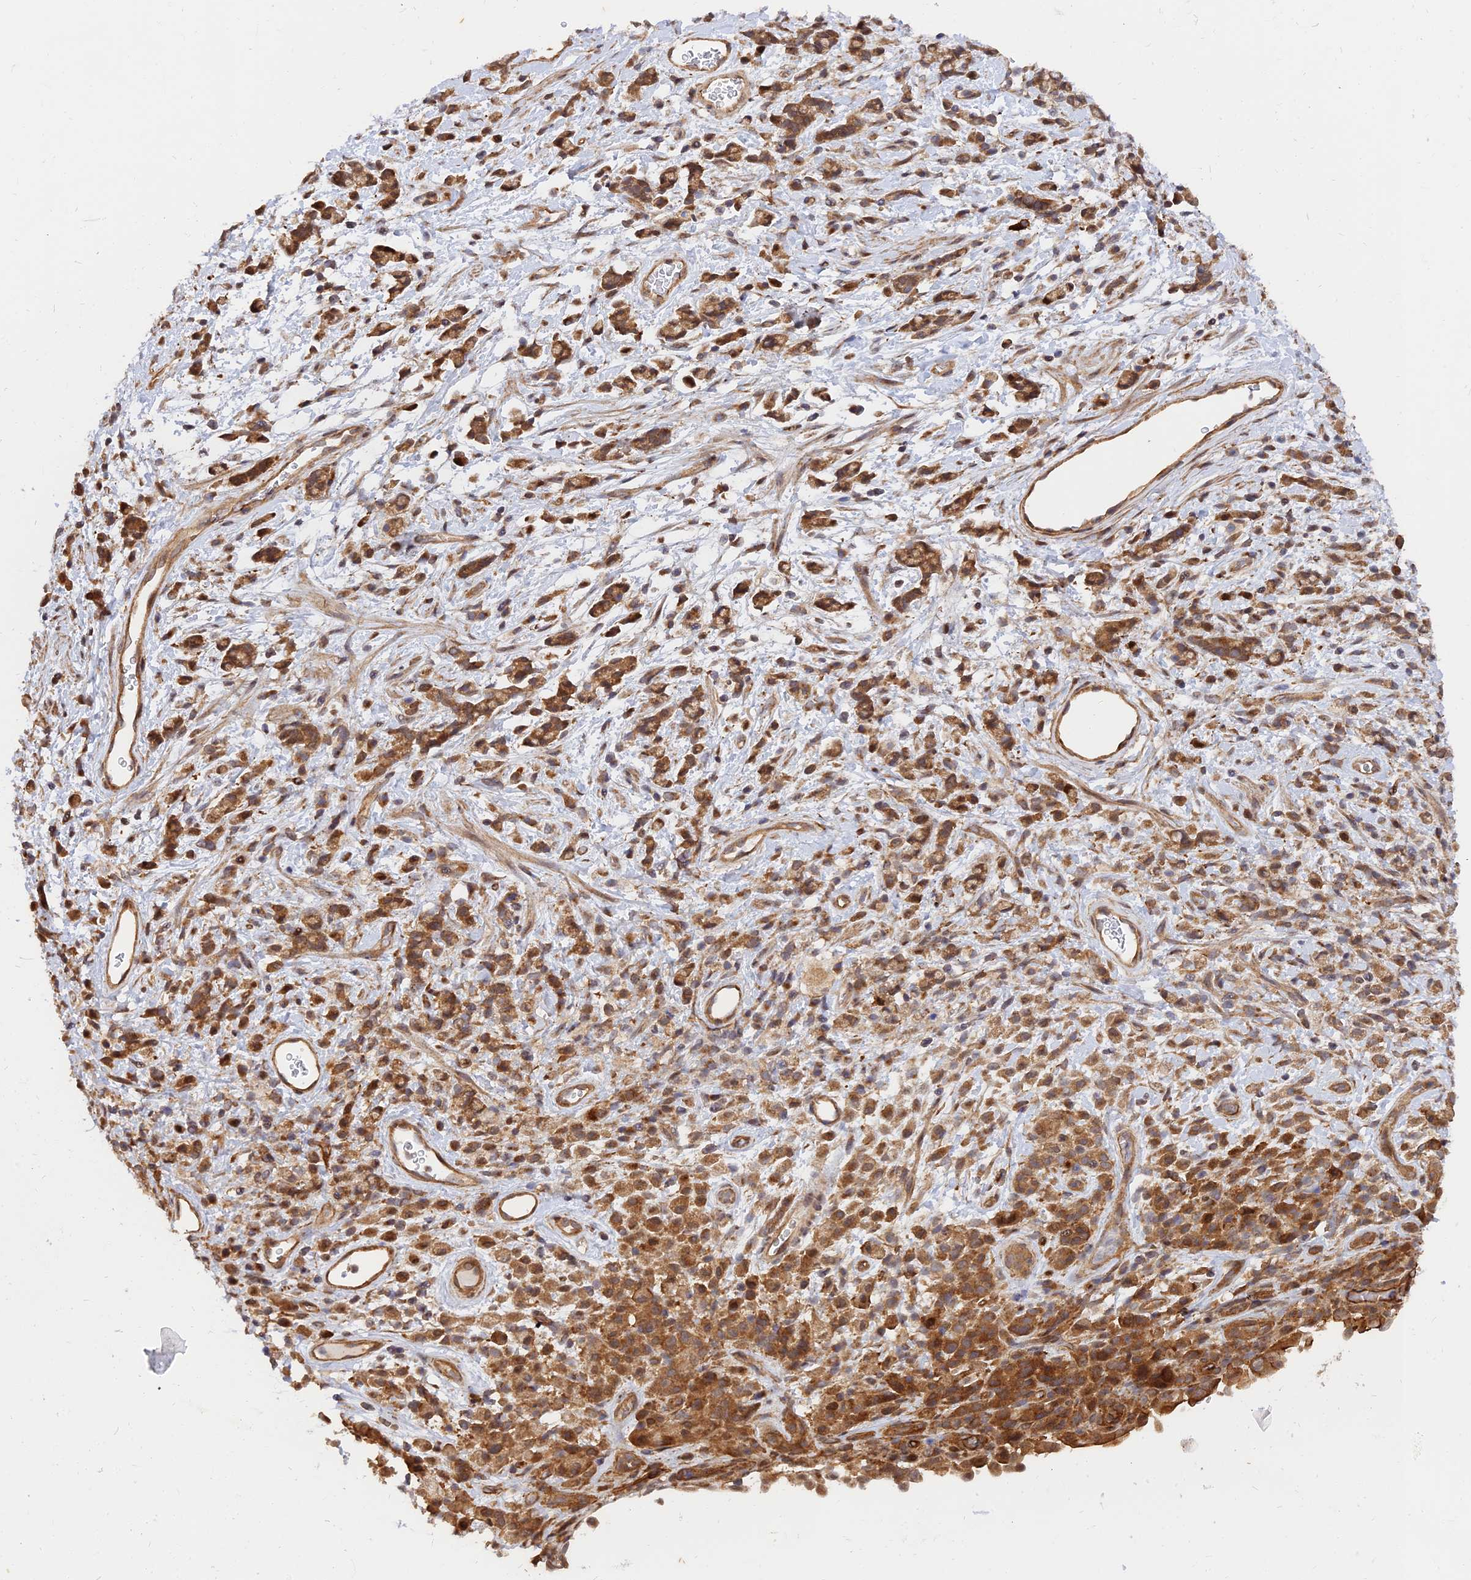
{"staining": {"intensity": "strong", "quantity": ">75%", "location": "cytoplasmic/membranous"}, "tissue": "stomach cancer", "cell_type": "Tumor cells", "image_type": "cancer", "snomed": [{"axis": "morphology", "description": "Adenocarcinoma, NOS"}, {"axis": "topography", "description": "Stomach"}], "caption": "Adenocarcinoma (stomach) was stained to show a protein in brown. There is high levels of strong cytoplasmic/membranous staining in about >75% of tumor cells.", "gene": "WDR41", "patient": {"sex": "female", "age": 60}}